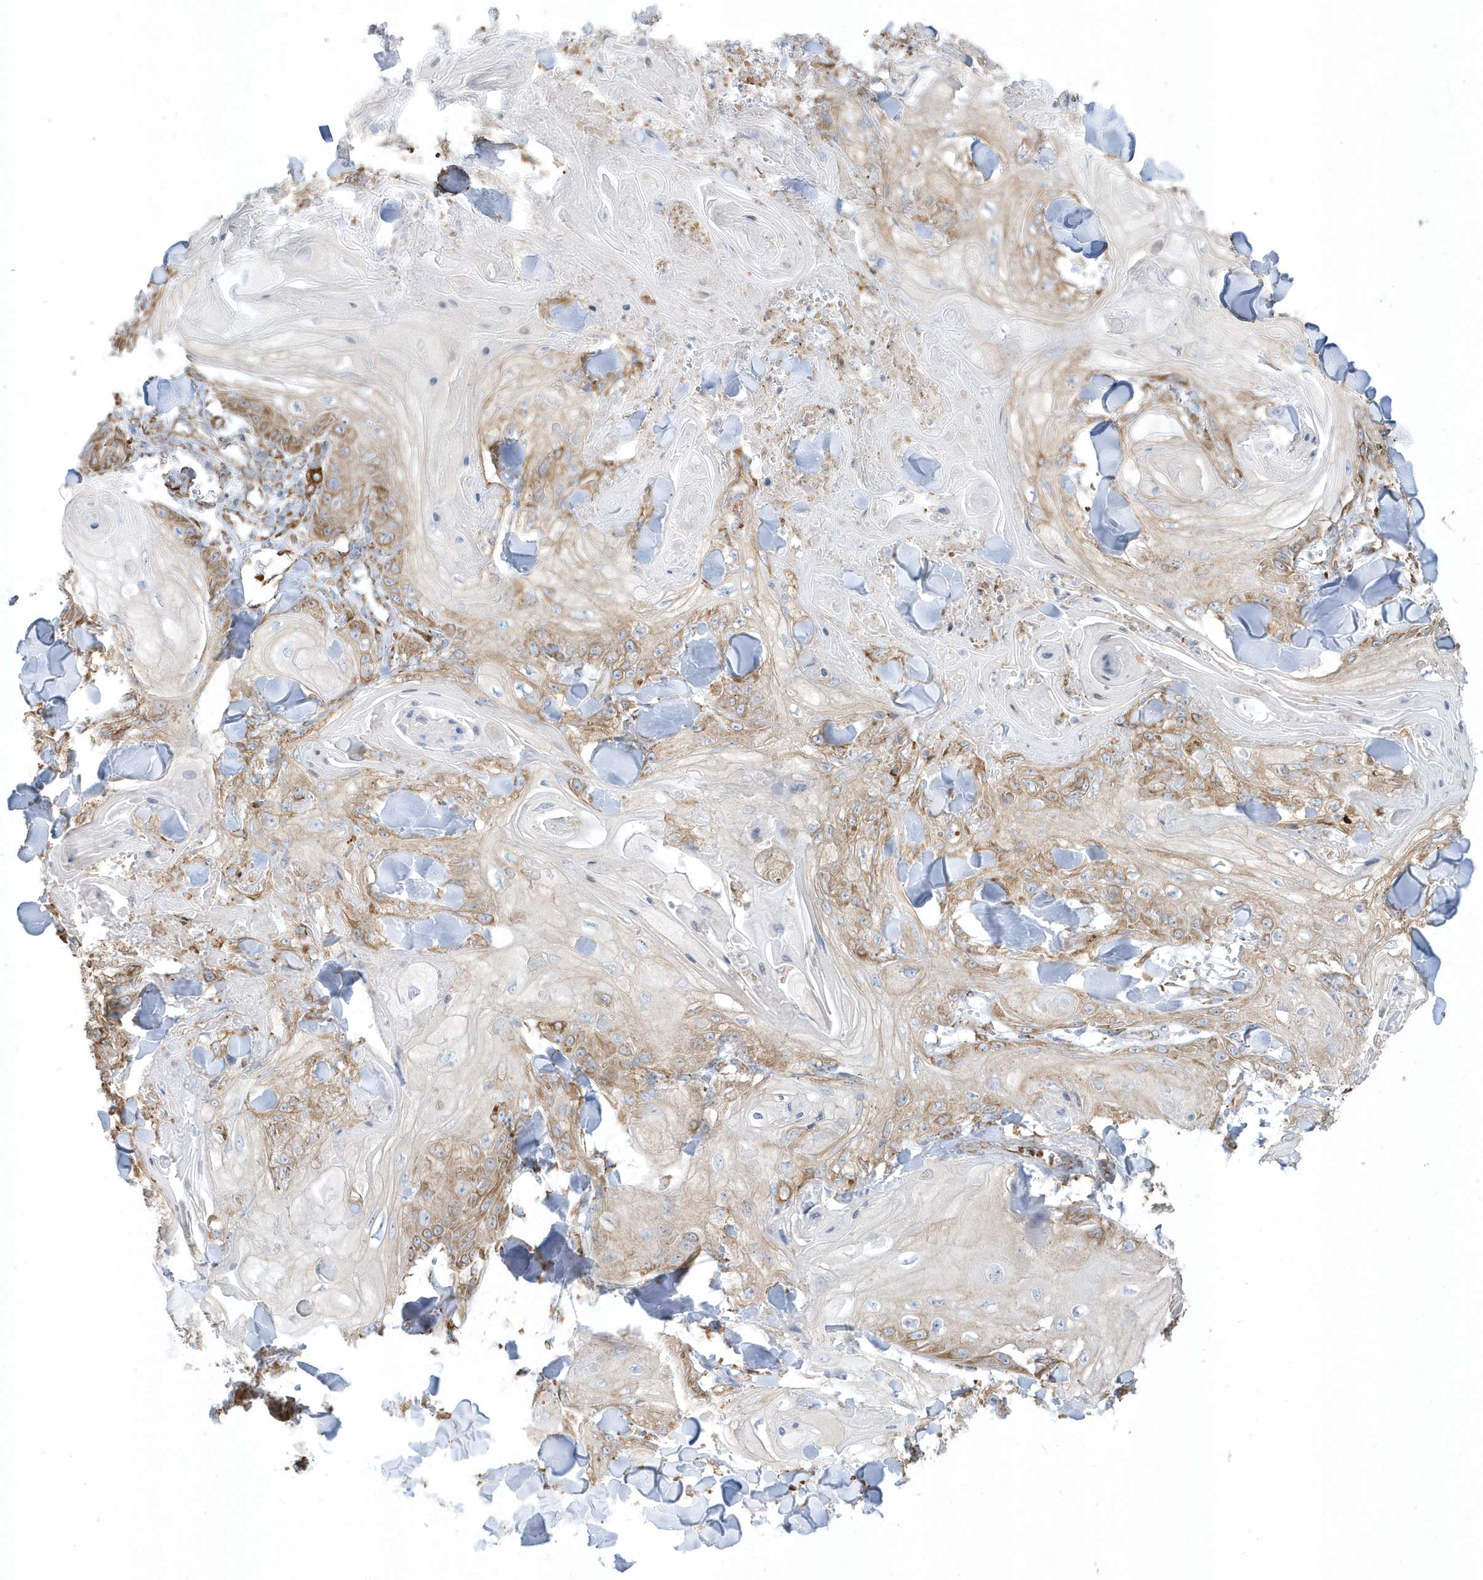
{"staining": {"intensity": "moderate", "quantity": "25%-75%", "location": "cytoplasmic/membranous"}, "tissue": "skin cancer", "cell_type": "Tumor cells", "image_type": "cancer", "snomed": [{"axis": "morphology", "description": "Squamous cell carcinoma, NOS"}, {"axis": "topography", "description": "Skin"}], "caption": "Tumor cells reveal medium levels of moderate cytoplasmic/membranous positivity in approximately 25%-75% of cells in skin cancer. Ihc stains the protein in brown and the nuclei are stained blue.", "gene": "PDIA6", "patient": {"sex": "male", "age": 74}}